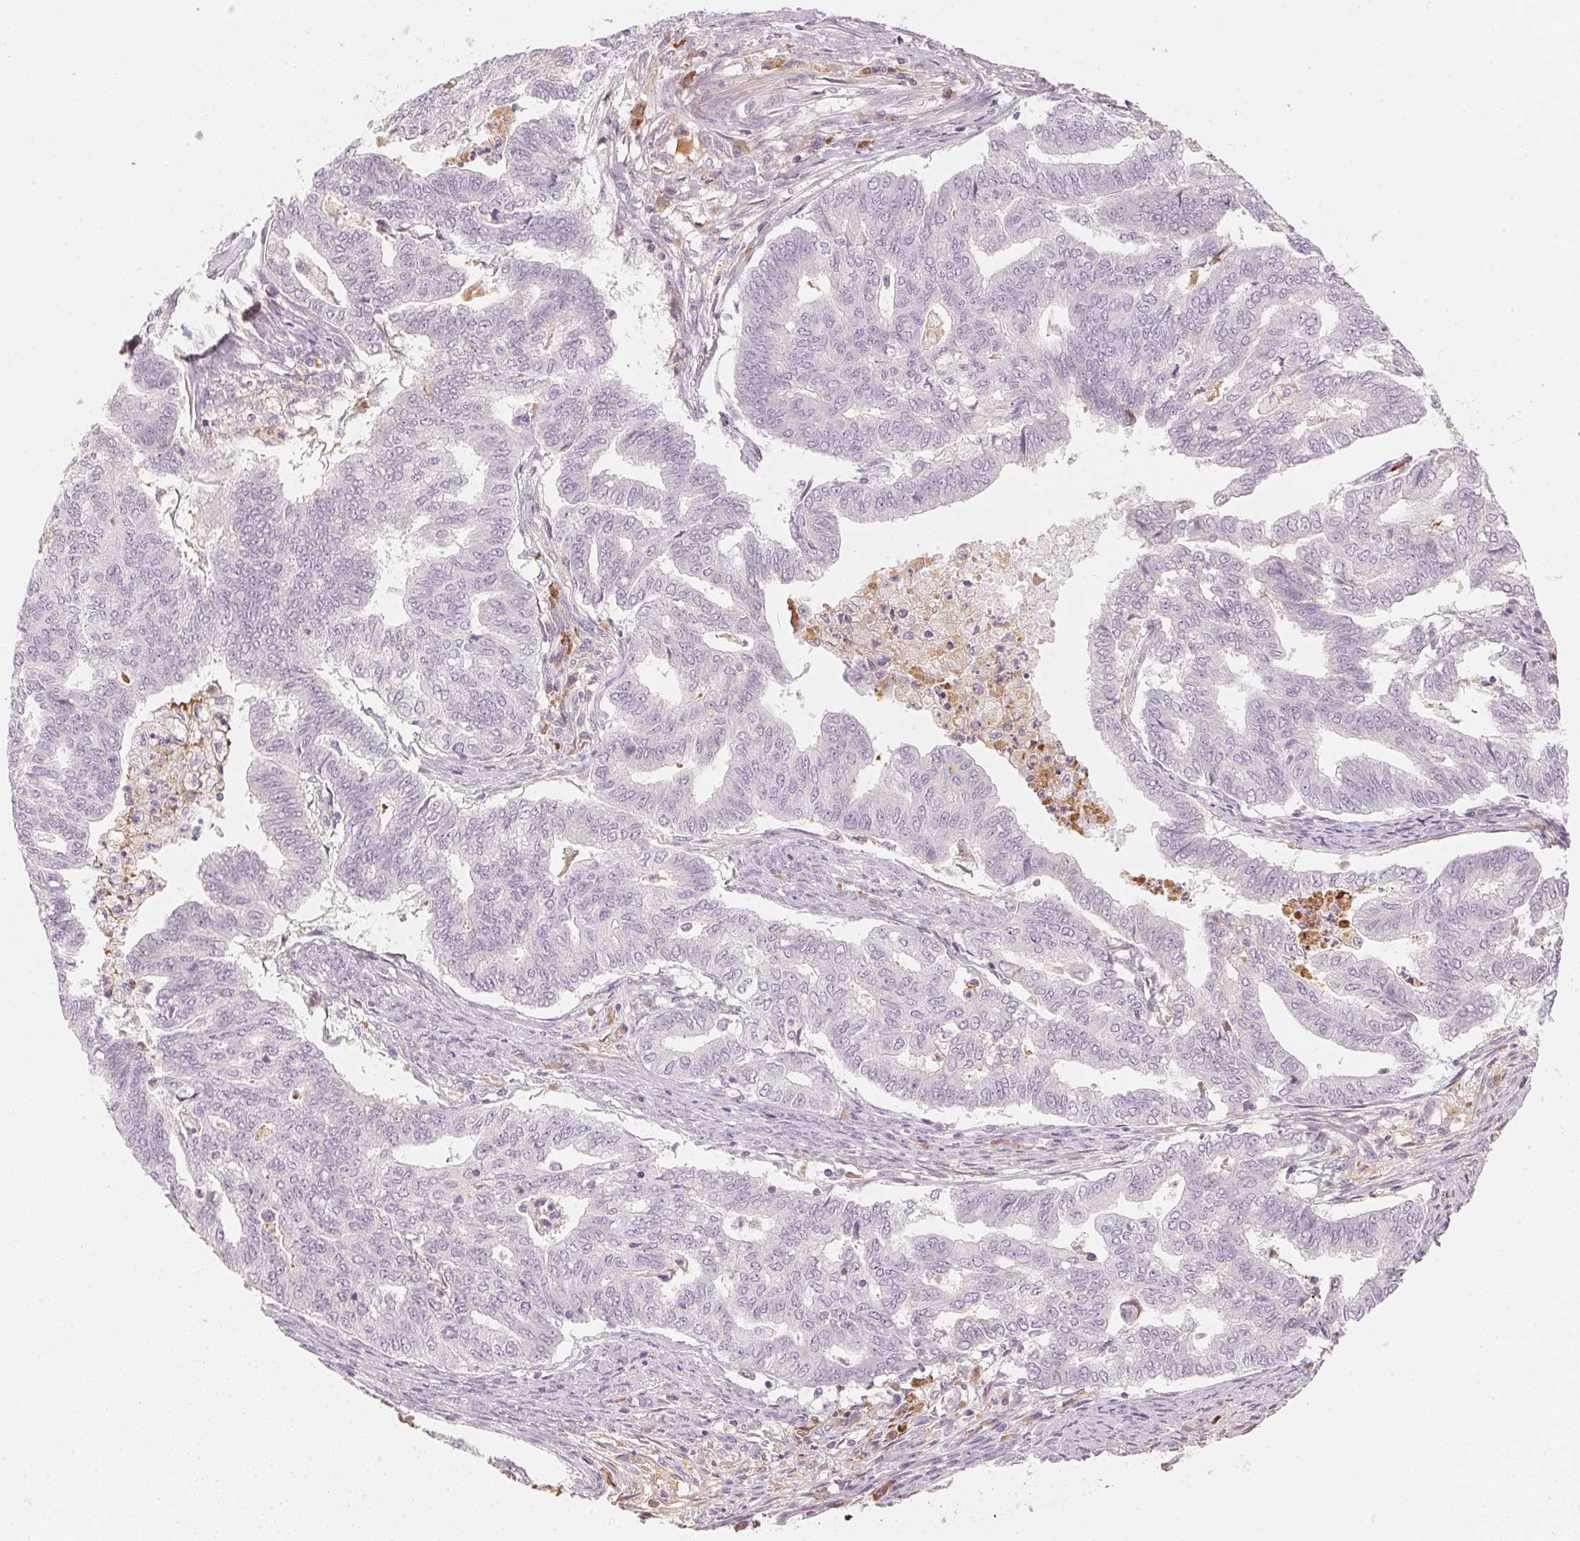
{"staining": {"intensity": "negative", "quantity": "none", "location": "none"}, "tissue": "endometrial cancer", "cell_type": "Tumor cells", "image_type": "cancer", "snomed": [{"axis": "morphology", "description": "Adenocarcinoma, NOS"}, {"axis": "topography", "description": "Endometrium"}], "caption": "Protein analysis of endometrial cancer shows no significant positivity in tumor cells. (Immunohistochemistry (ihc), brightfield microscopy, high magnification).", "gene": "RMDN2", "patient": {"sex": "female", "age": 79}}